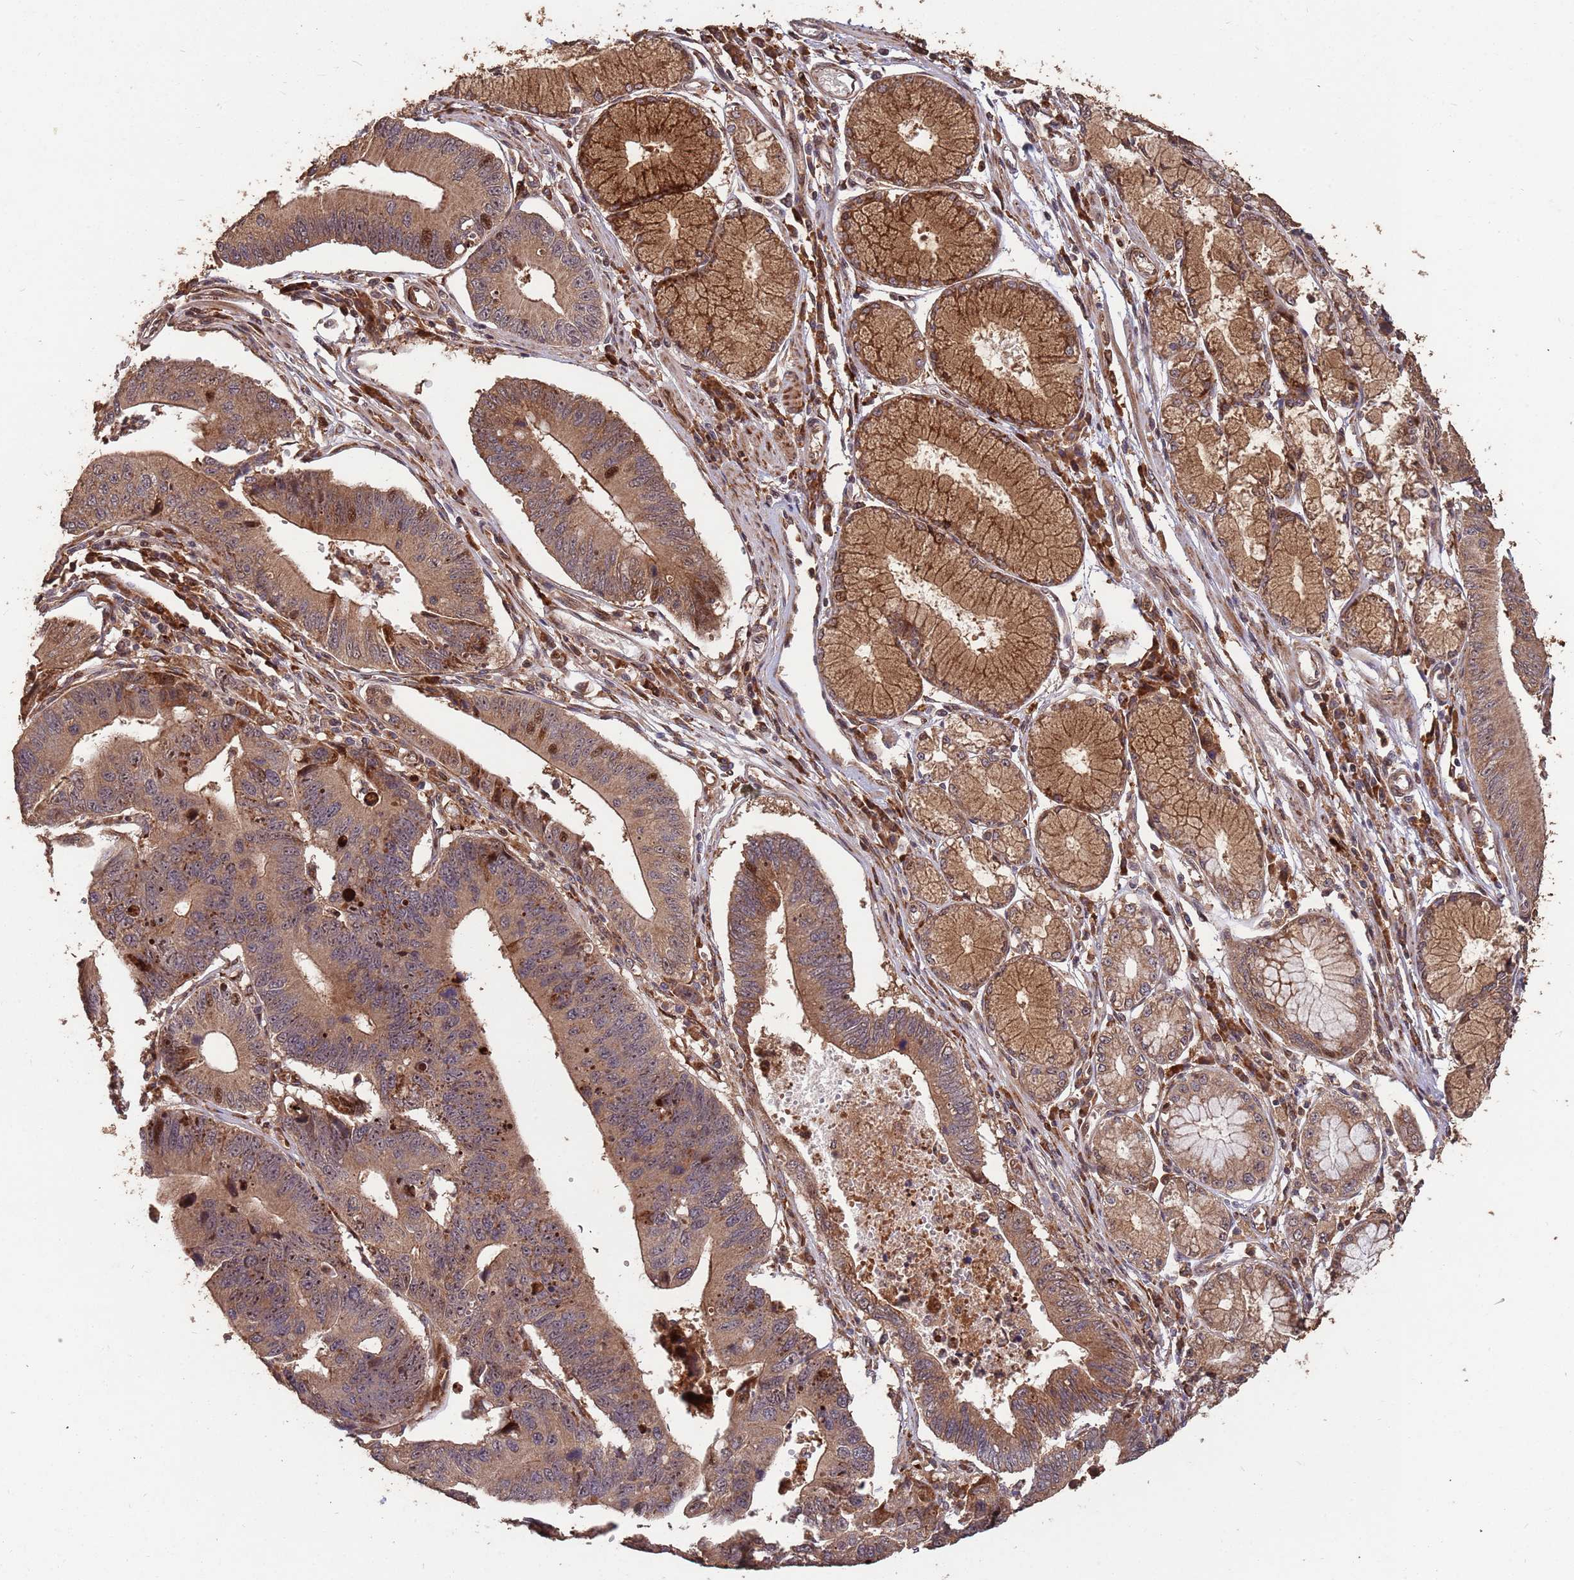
{"staining": {"intensity": "moderate", "quantity": ">75%", "location": "cytoplasmic/membranous,nuclear"}, "tissue": "stomach cancer", "cell_type": "Tumor cells", "image_type": "cancer", "snomed": [{"axis": "morphology", "description": "Adenocarcinoma, NOS"}, {"axis": "topography", "description": "Stomach"}], "caption": "A micrograph showing moderate cytoplasmic/membranous and nuclear staining in approximately >75% of tumor cells in stomach cancer, as visualized by brown immunohistochemical staining.", "gene": "ZNF428", "patient": {"sex": "male", "age": 59}}